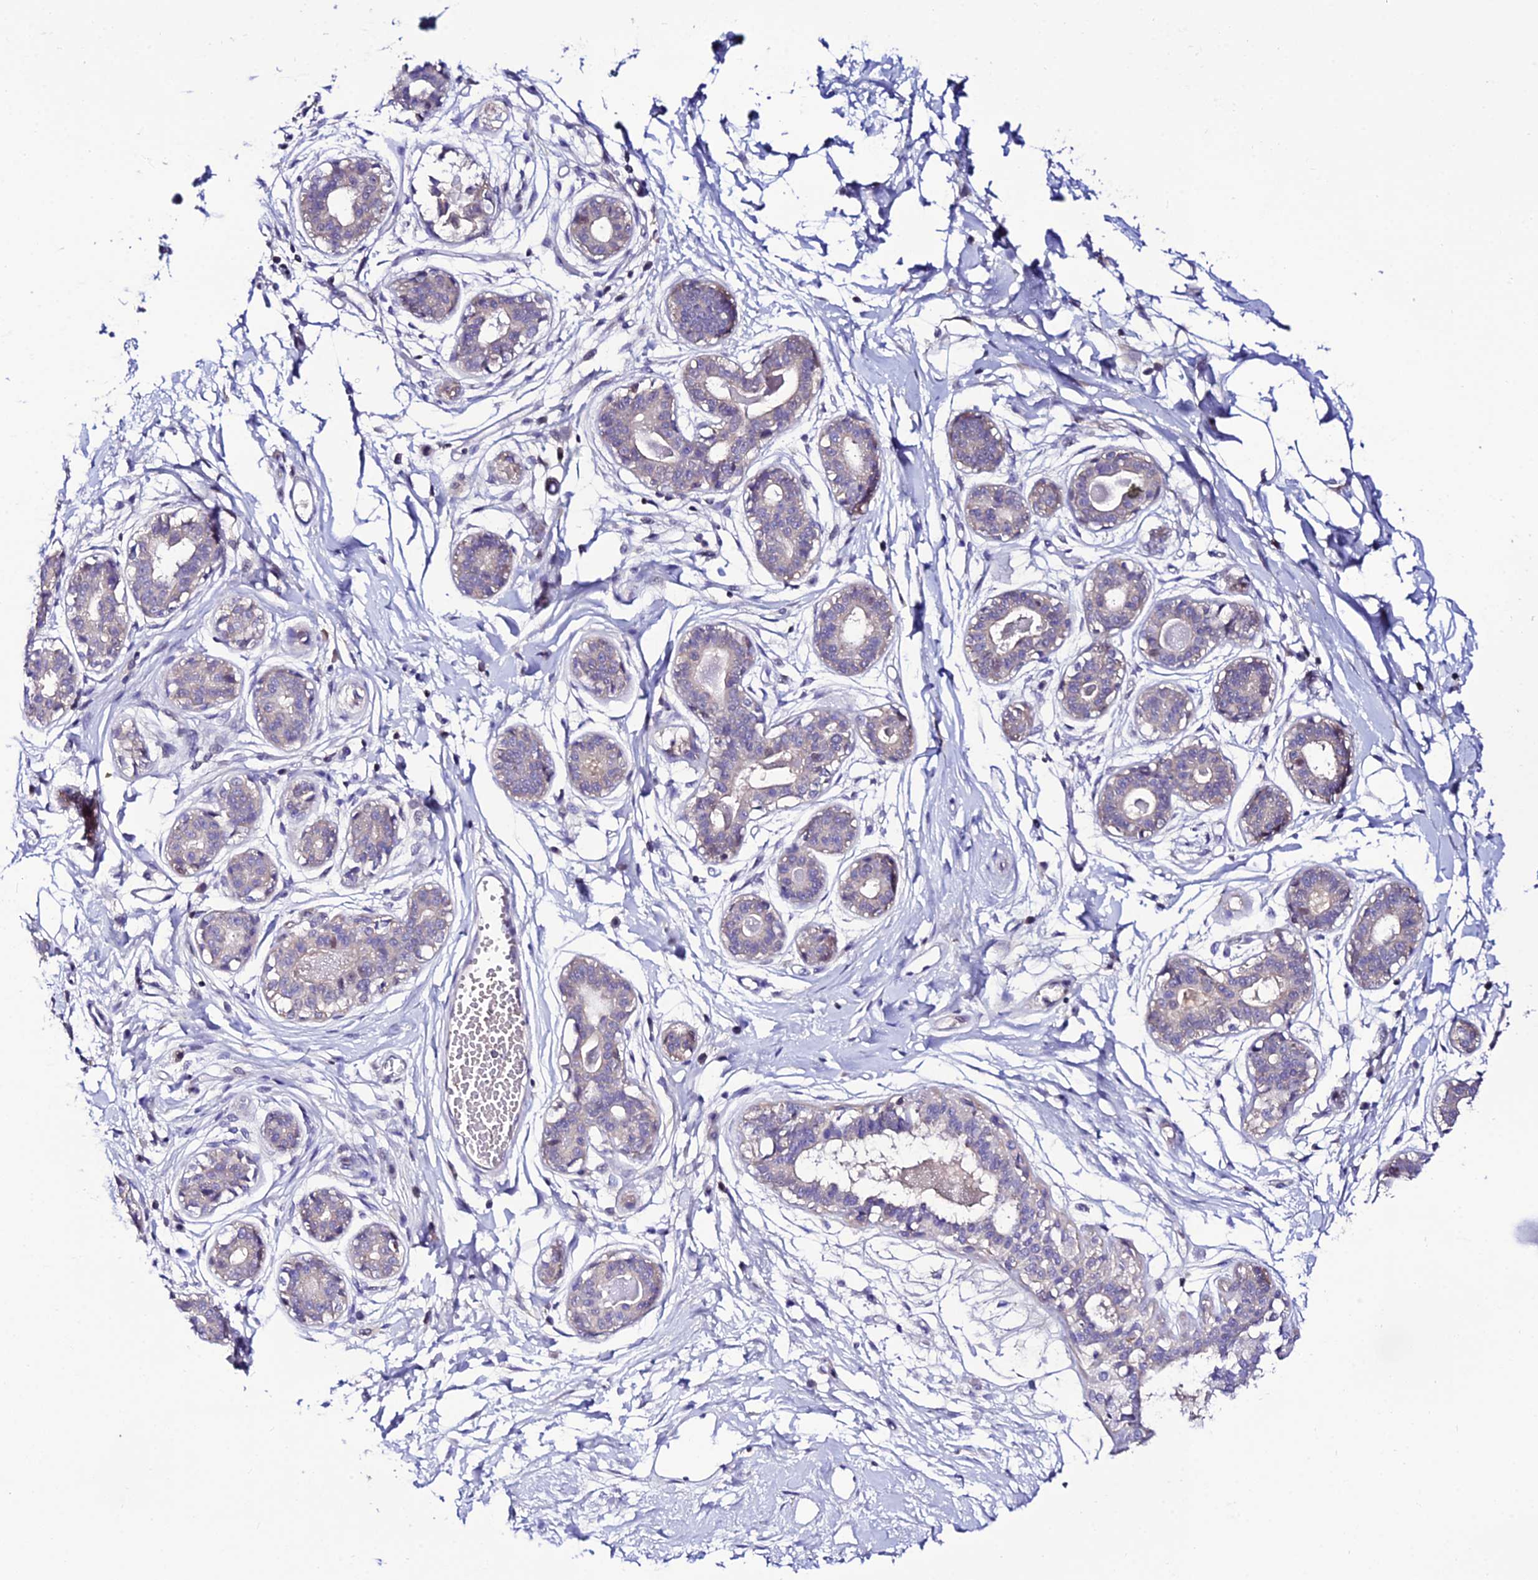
{"staining": {"intensity": "negative", "quantity": "none", "location": "none"}, "tissue": "breast", "cell_type": "Adipocytes", "image_type": "normal", "snomed": [{"axis": "morphology", "description": "Normal tissue, NOS"}, {"axis": "topography", "description": "Breast"}], "caption": "DAB (3,3'-diaminobenzidine) immunohistochemical staining of benign breast demonstrates no significant staining in adipocytes. The staining is performed using DAB brown chromogen with nuclei counter-stained in using hematoxylin.", "gene": "DEFB132", "patient": {"sex": "female", "age": 45}}